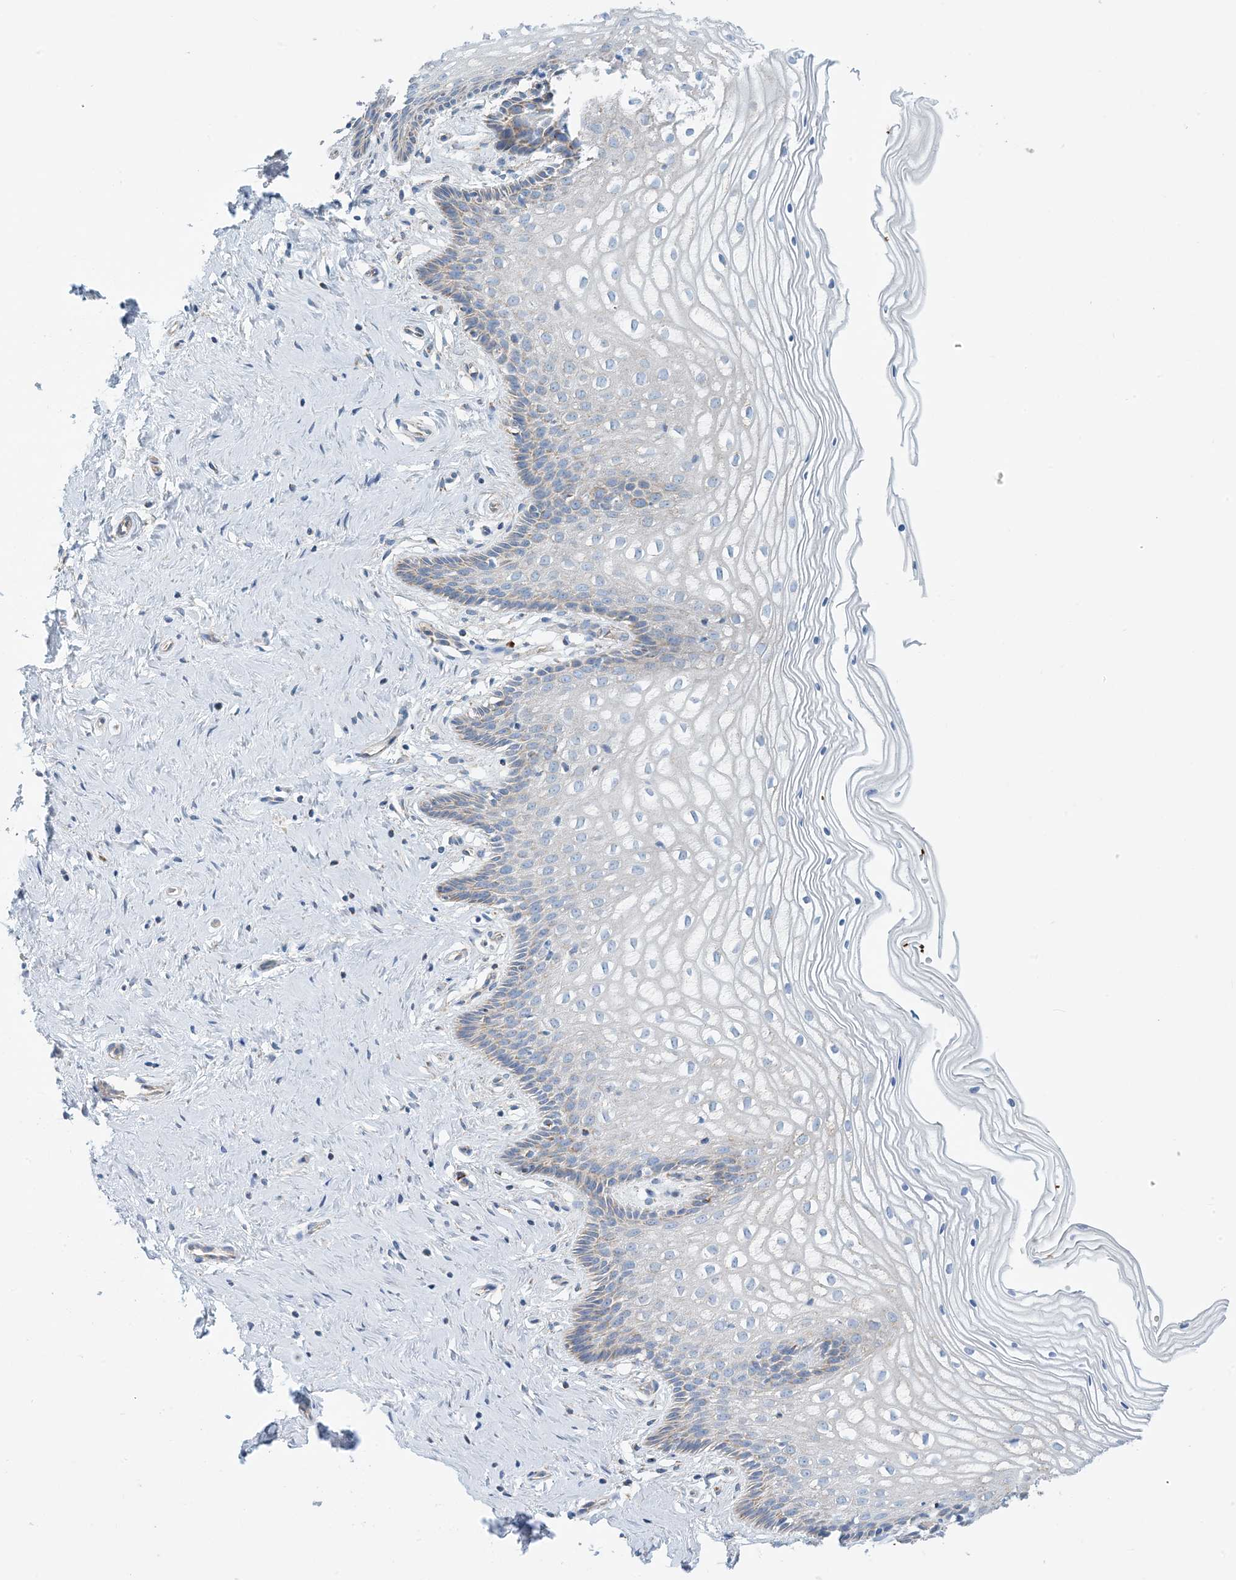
{"staining": {"intensity": "moderate", "quantity": "25%-75%", "location": "cytoplasmic/membranous"}, "tissue": "cervix", "cell_type": "Glandular cells", "image_type": "normal", "snomed": [{"axis": "morphology", "description": "Normal tissue, NOS"}, {"axis": "topography", "description": "Cervix"}], "caption": "Immunohistochemical staining of benign cervix demonstrates medium levels of moderate cytoplasmic/membranous expression in about 25%-75% of glandular cells.", "gene": "PHOSPHO2", "patient": {"sex": "female", "age": 33}}